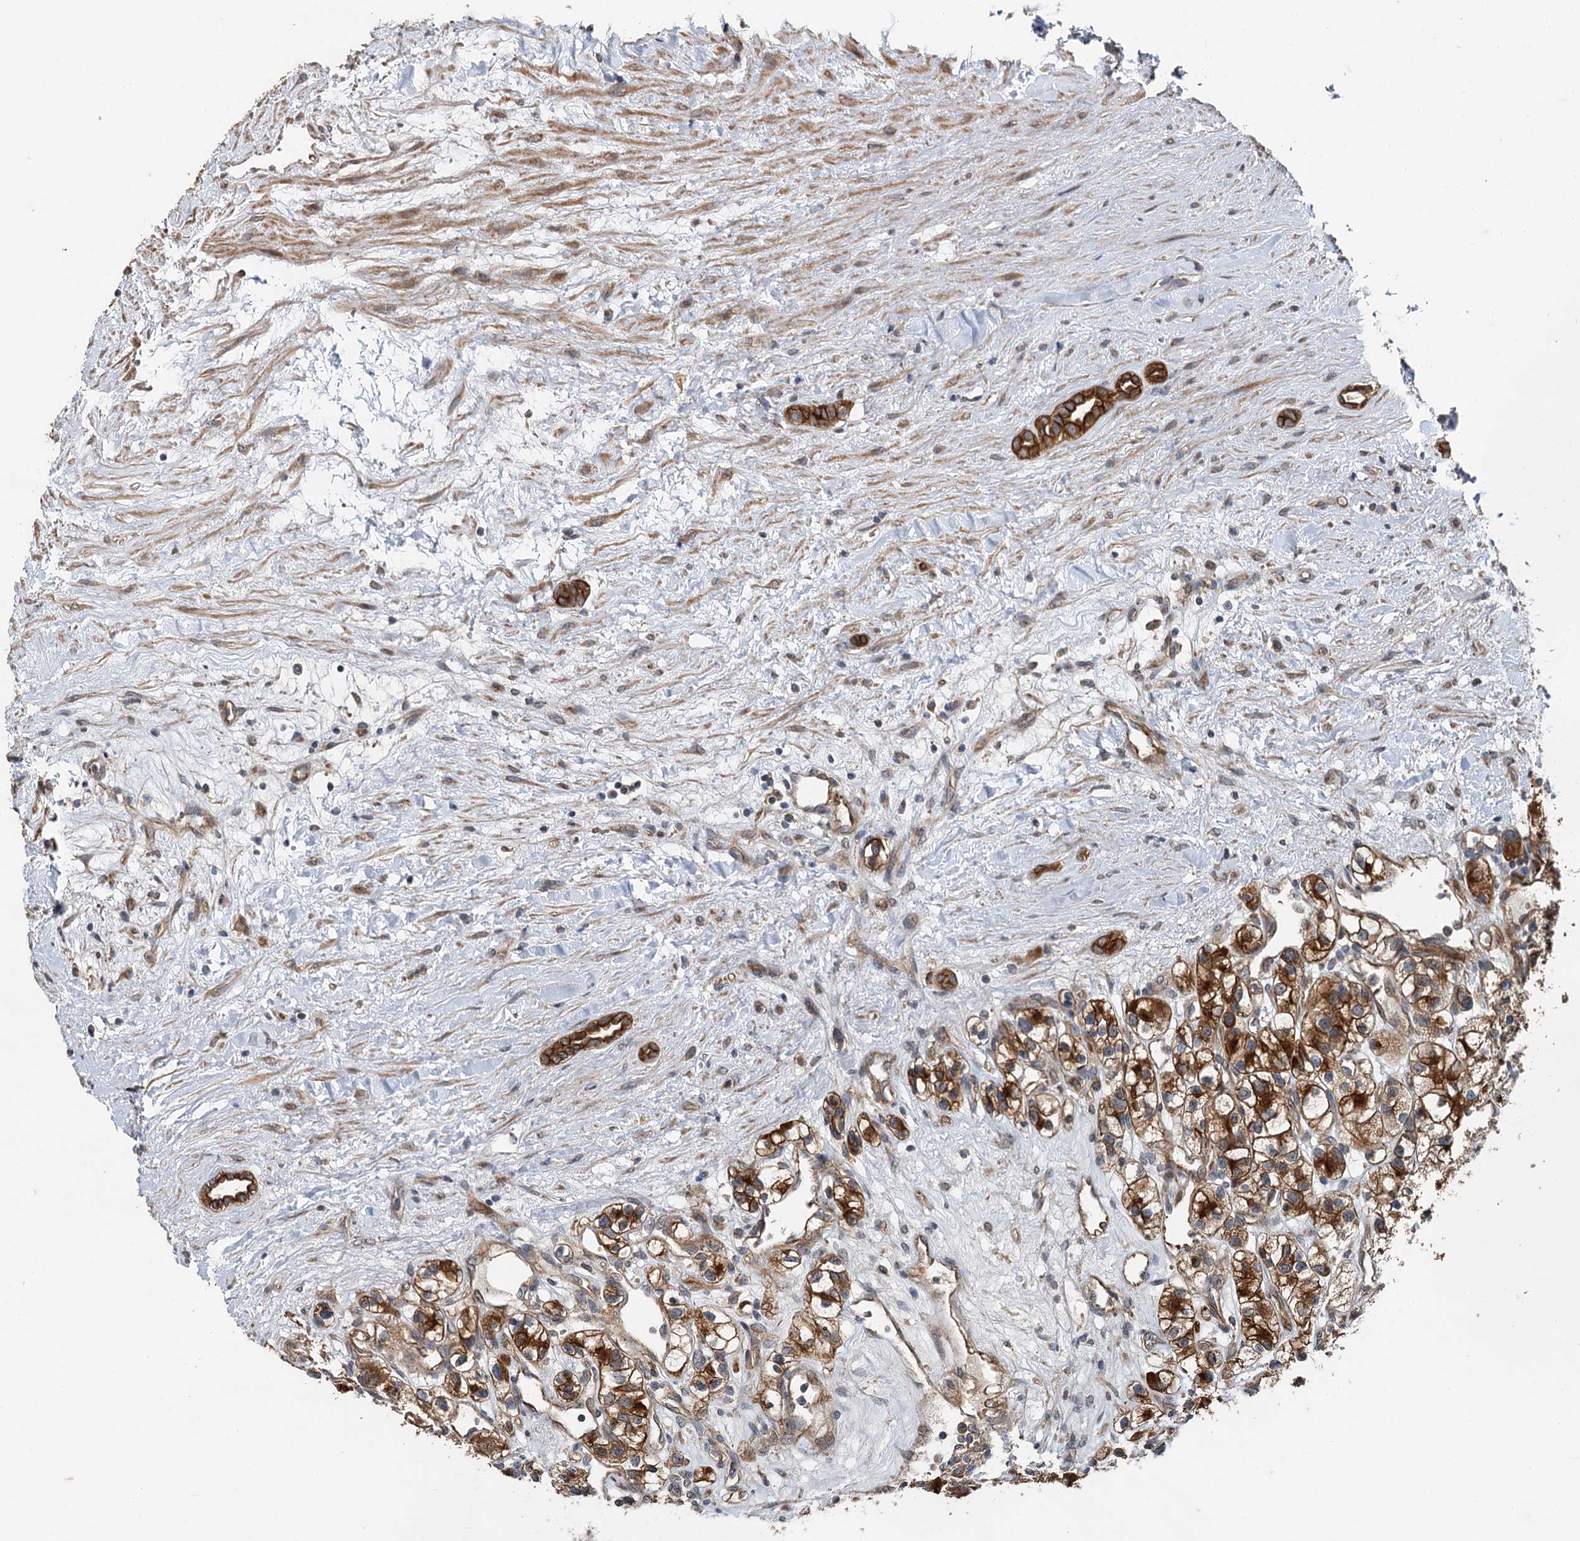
{"staining": {"intensity": "strong", "quantity": "25%-75%", "location": "cytoplasmic/membranous"}, "tissue": "renal cancer", "cell_type": "Tumor cells", "image_type": "cancer", "snomed": [{"axis": "morphology", "description": "Adenocarcinoma, NOS"}, {"axis": "topography", "description": "Kidney"}], "caption": "Renal cancer (adenocarcinoma) stained with a protein marker exhibits strong staining in tumor cells.", "gene": "LRRK2", "patient": {"sex": "female", "age": 57}}